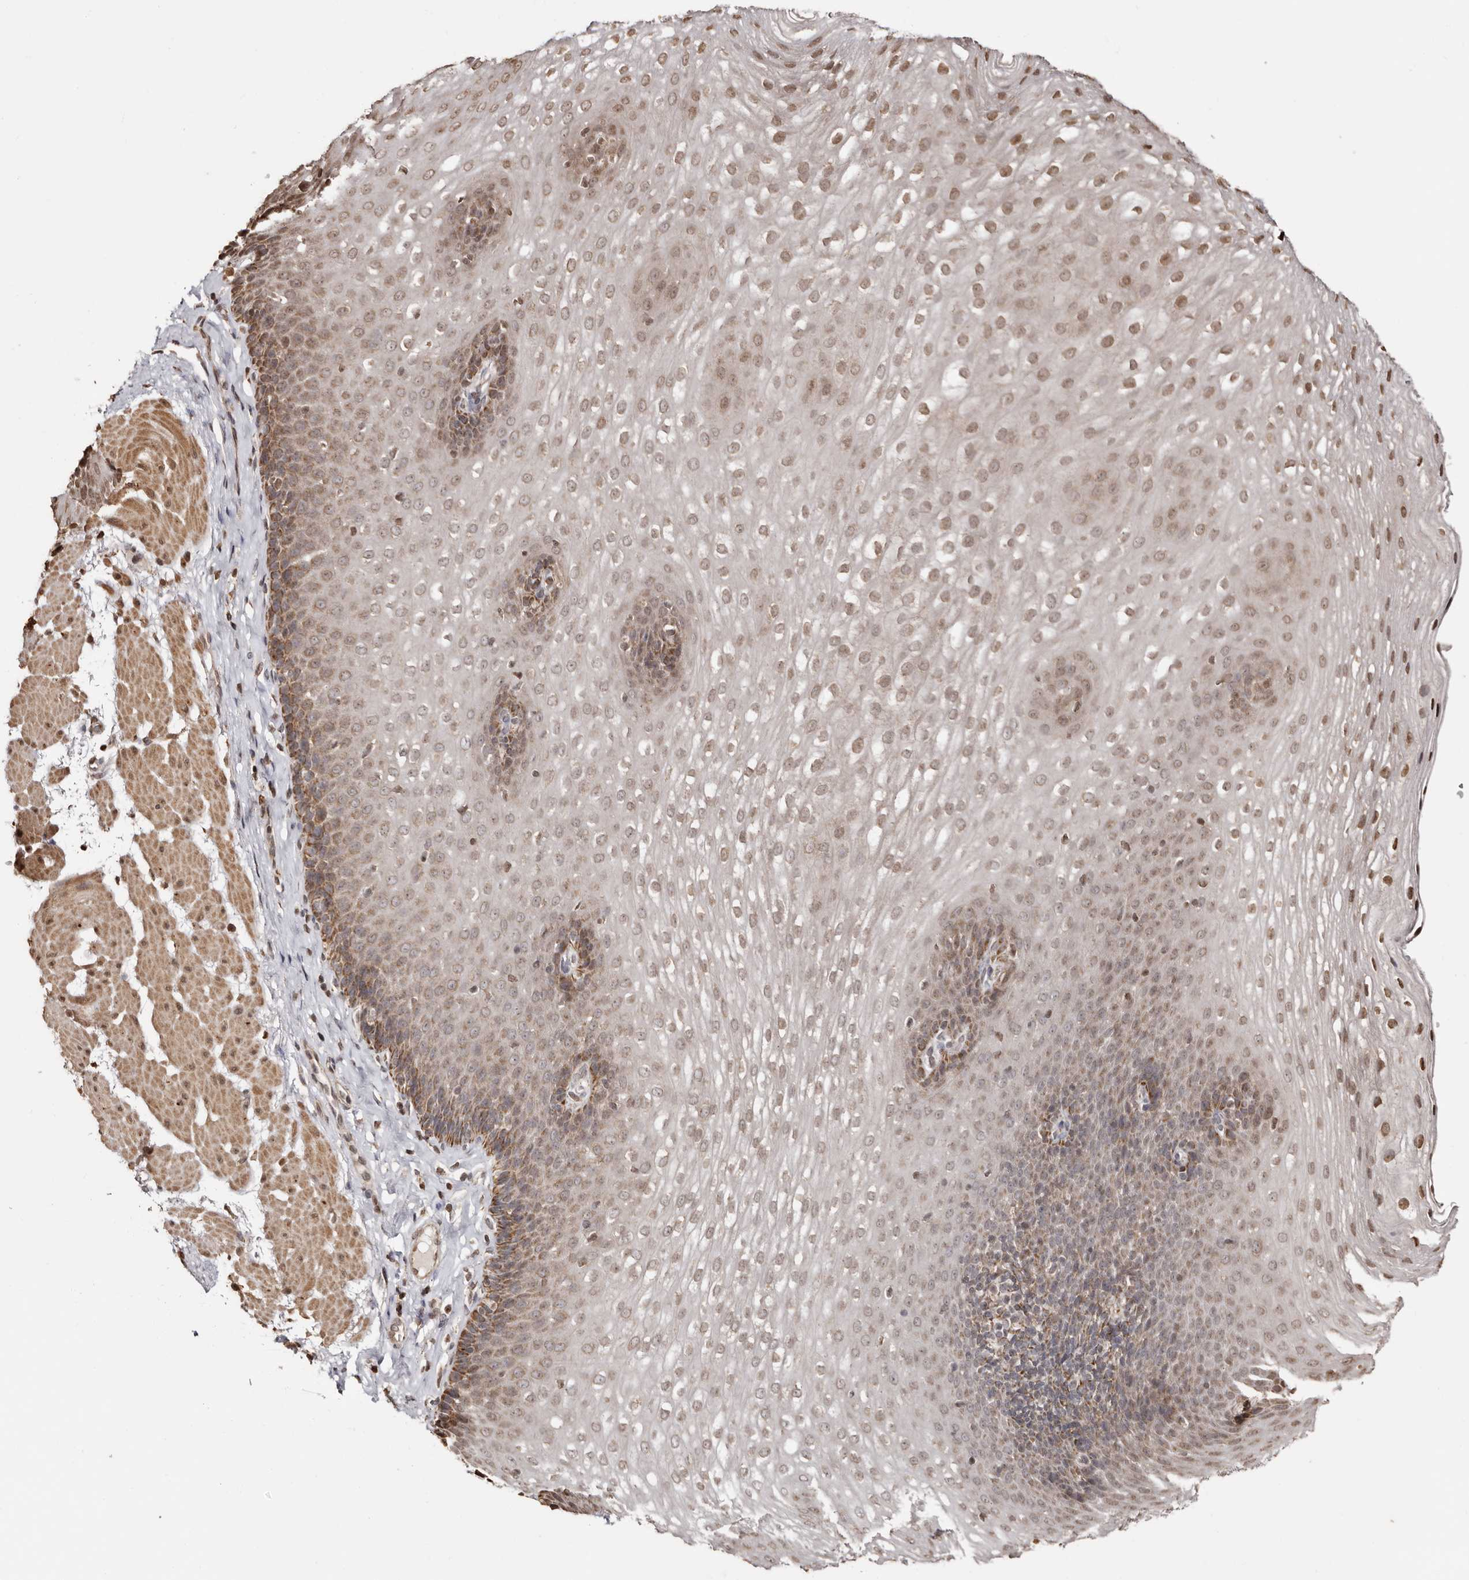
{"staining": {"intensity": "moderate", "quantity": "25%-75%", "location": "cytoplasmic/membranous,nuclear"}, "tissue": "esophagus", "cell_type": "Squamous epithelial cells", "image_type": "normal", "snomed": [{"axis": "morphology", "description": "Normal tissue, NOS"}, {"axis": "topography", "description": "Esophagus"}], "caption": "DAB immunohistochemical staining of unremarkable esophagus shows moderate cytoplasmic/membranous,nuclear protein positivity in approximately 25%-75% of squamous epithelial cells.", "gene": "CCDC190", "patient": {"sex": "female", "age": 66}}